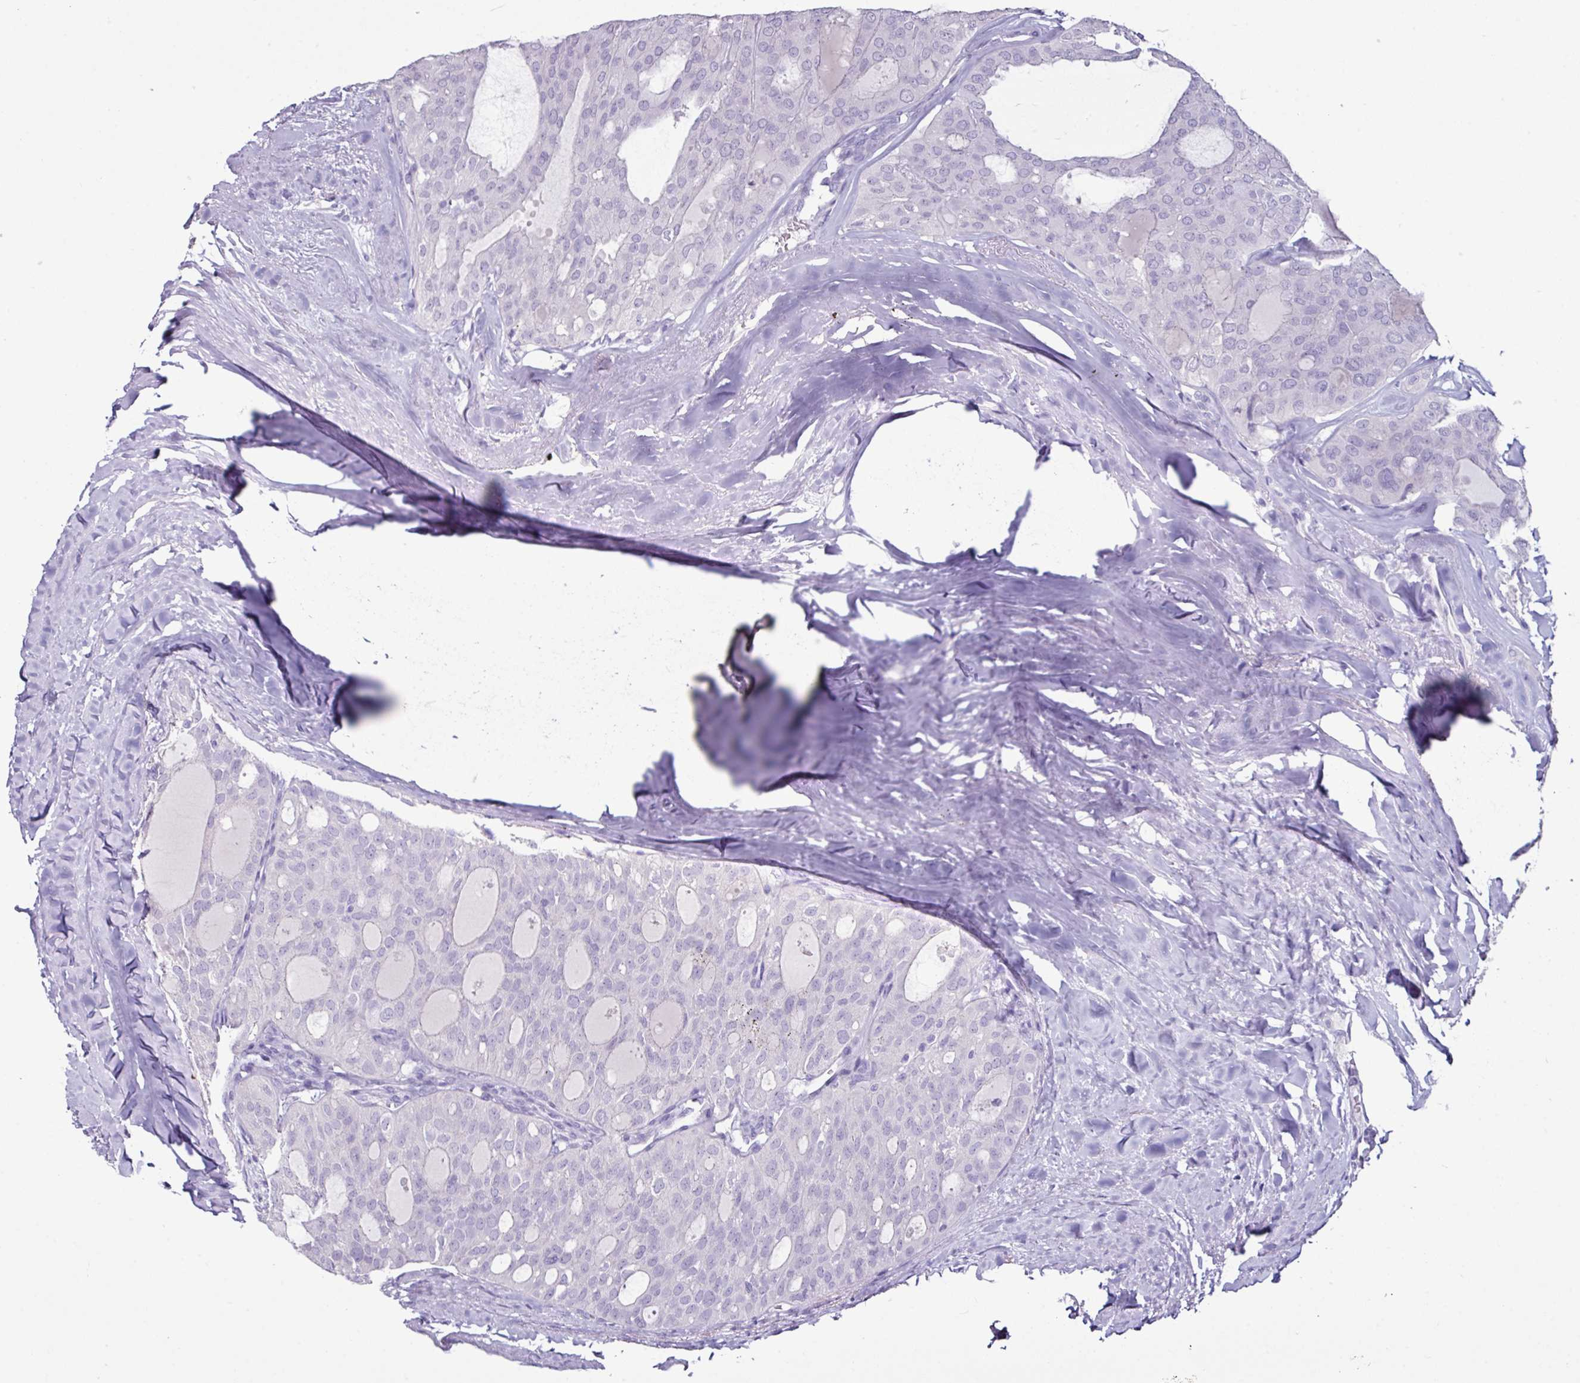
{"staining": {"intensity": "negative", "quantity": "none", "location": "none"}, "tissue": "thyroid cancer", "cell_type": "Tumor cells", "image_type": "cancer", "snomed": [{"axis": "morphology", "description": "Follicular adenoma carcinoma, NOS"}, {"axis": "topography", "description": "Thyroid gland"}], "caption": "Follicular adenoma carcinoma (thyroid) was stained to show a protein in brown. There is no significant positivity in tumor cells.", "gene": "GLP2R", "patient": {"sex": "male", "age": 75}}